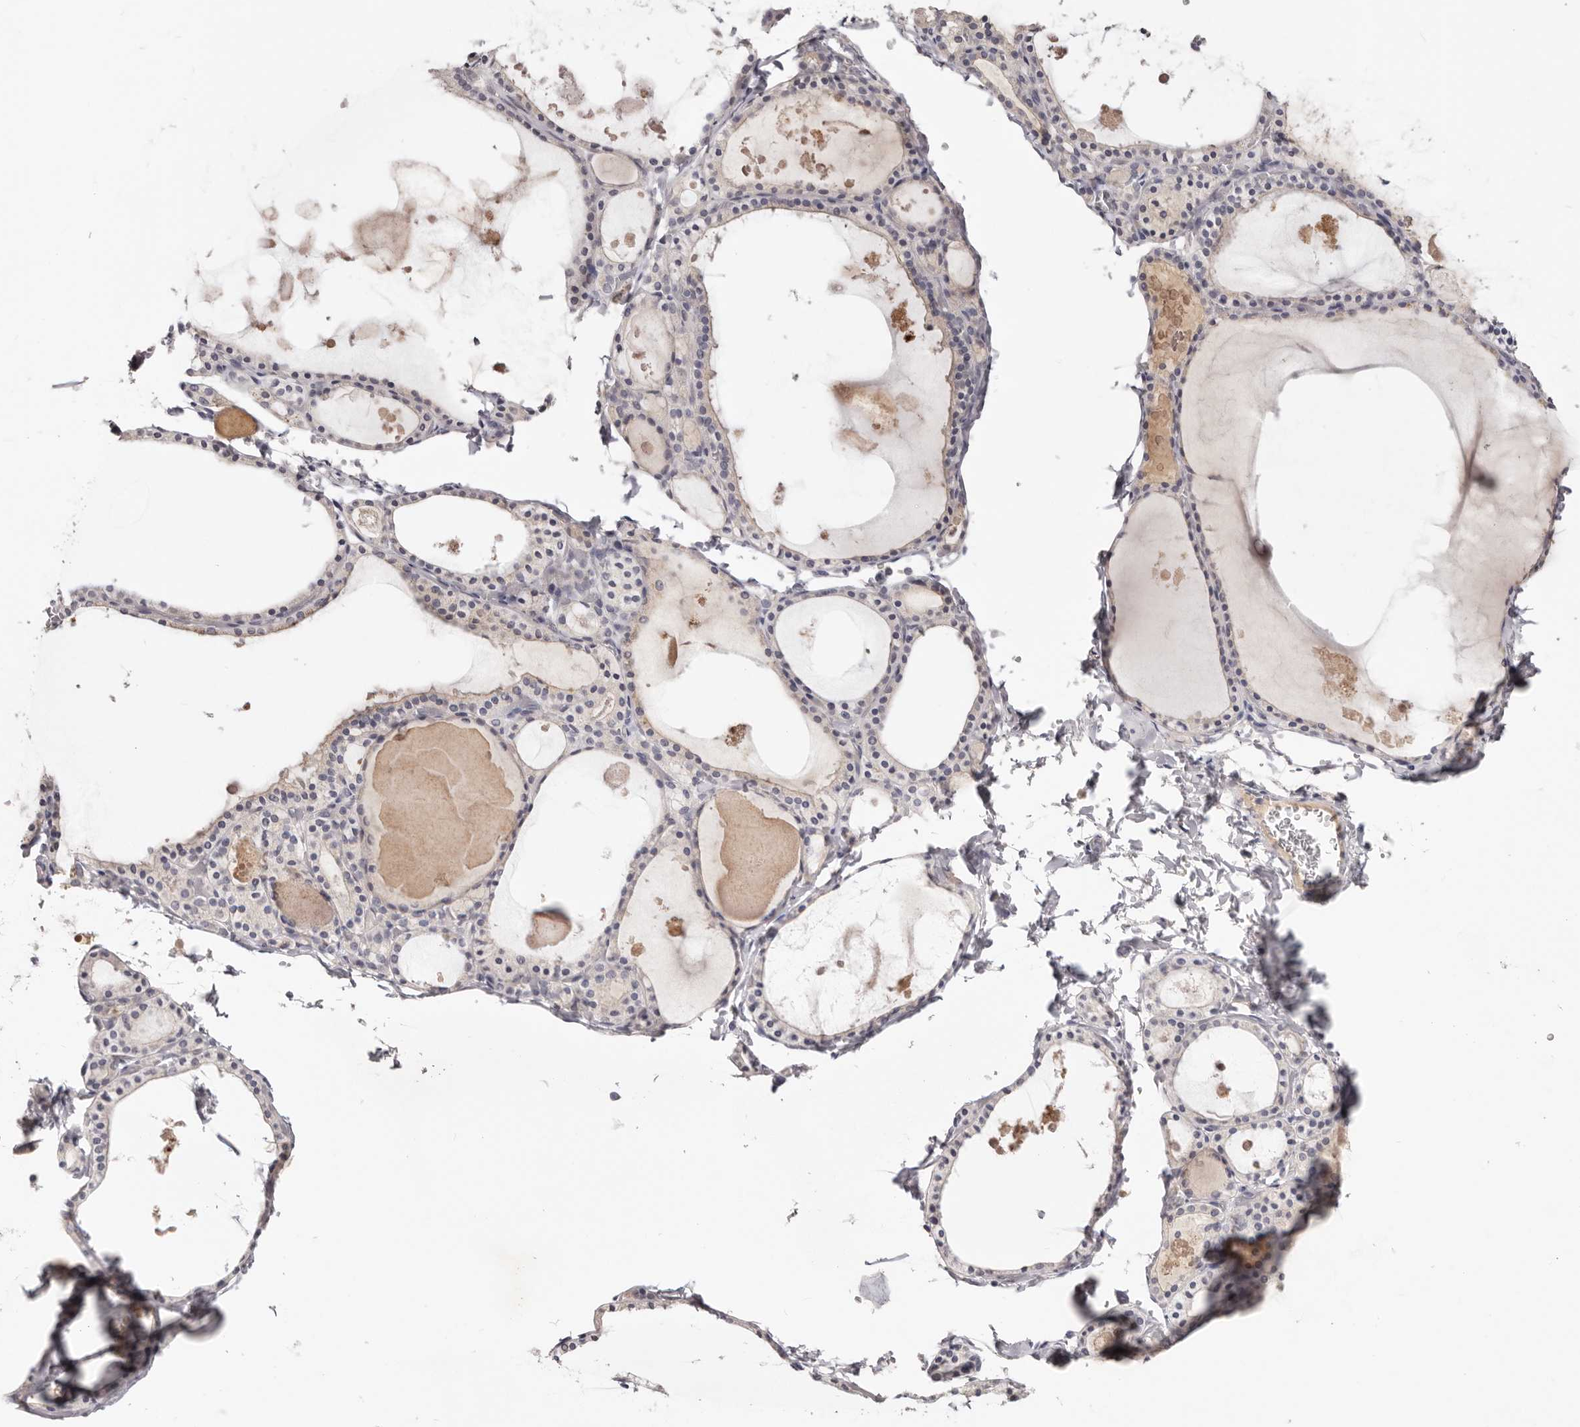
{"staining": {"intensity": "weak", "quantity": "<25%", "location": "cytoplasmic/membranous"}, "tissue": "thyroid gland", "cell_type": "Glandular cells", "image_type": "normal", "snomed": [{"axis": "morphology", "description": "Normal tissue, NOS"}, {"axis": "topography", "description": "Thyroid gland"}], "caption": "DAB immunohistochemical staining of unremarkable thyroid gland displays no significant staining in glandular cells. Nuclei are stained in blue.", "gene": "CCDC190", "patient": {"sex": "male", "age": 56}}